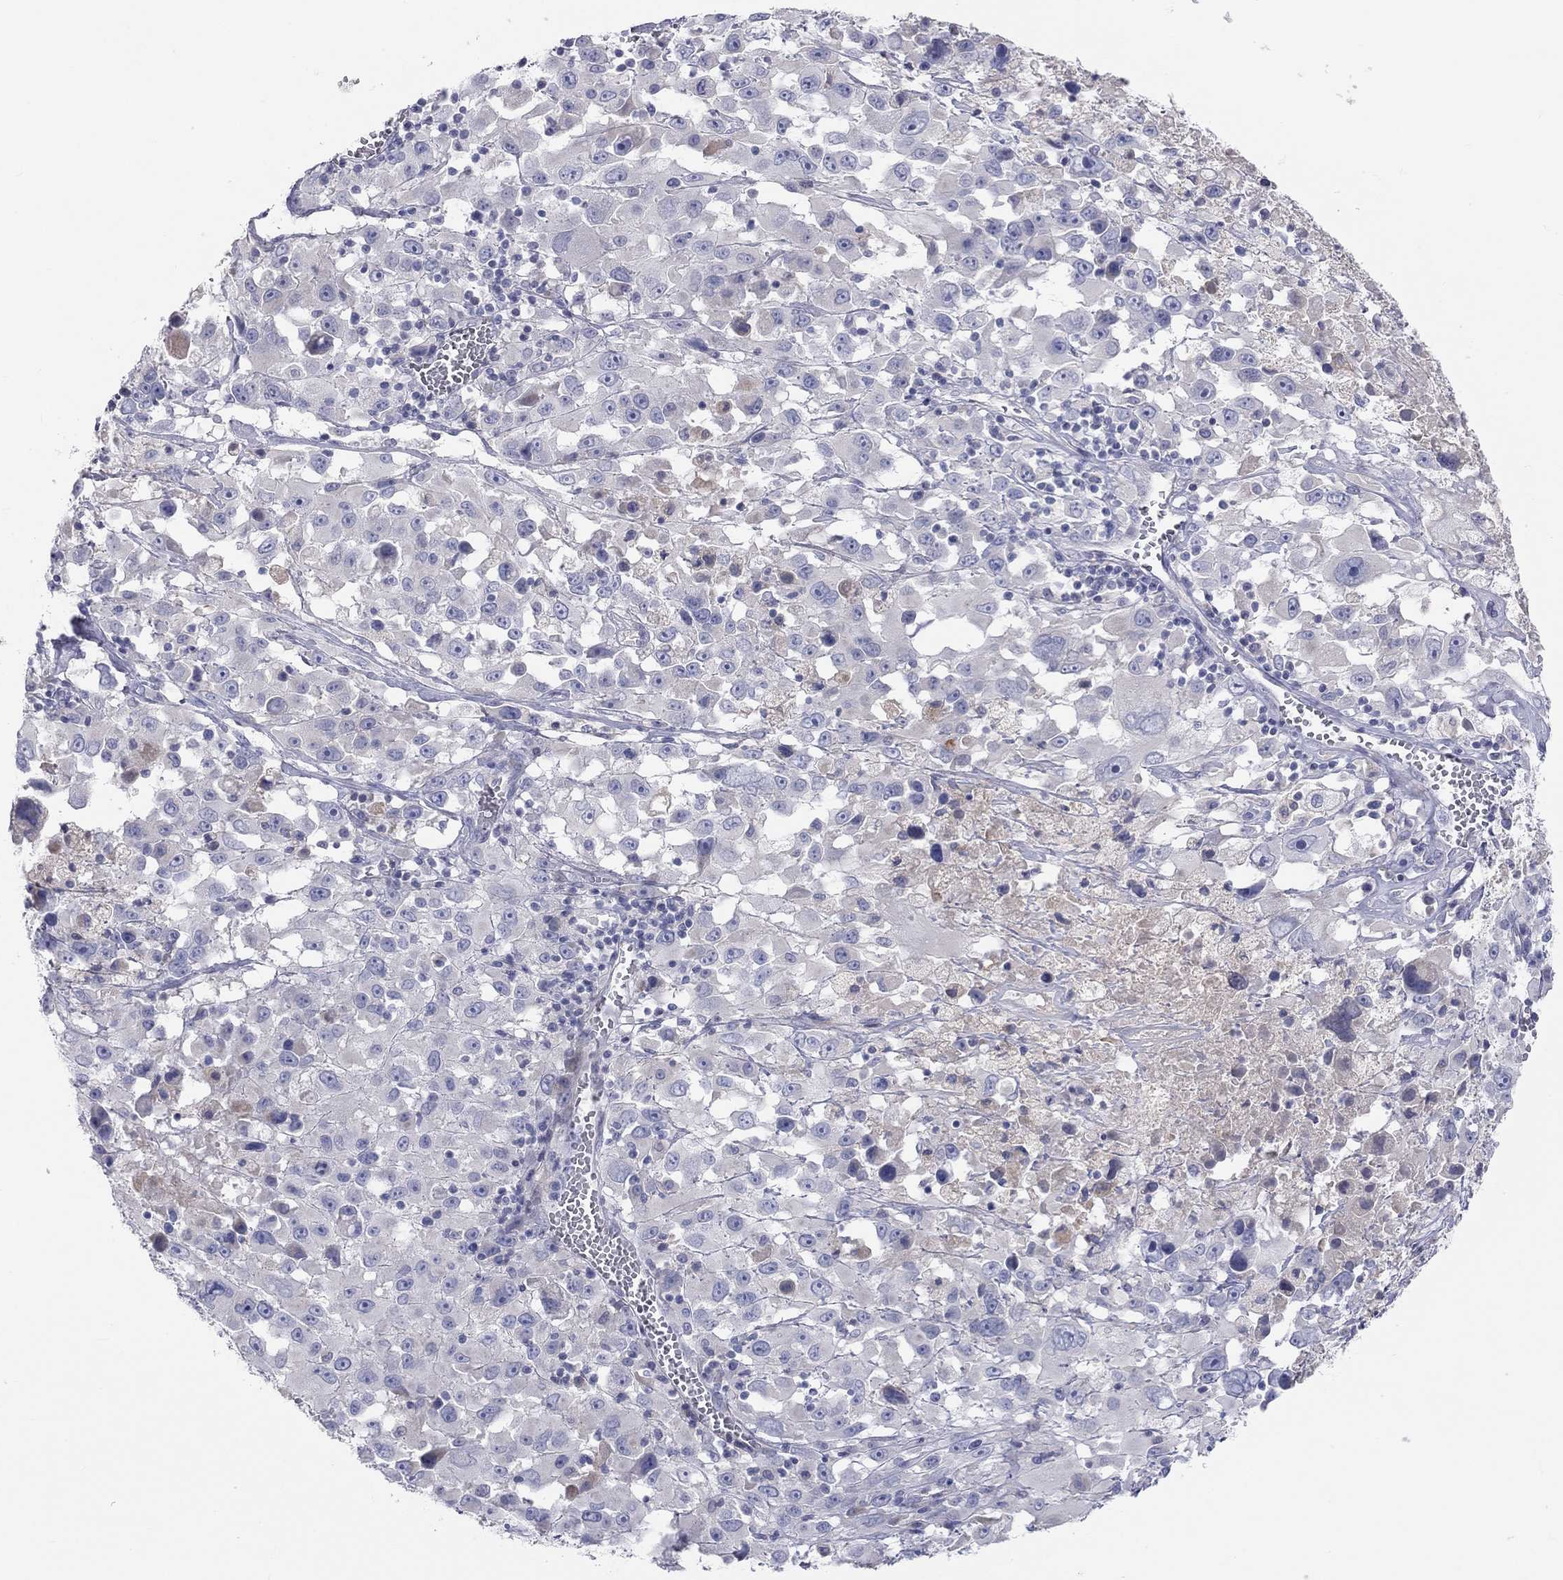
{"staining": {"intensity": "negative", "quantity": "none", "location": "none"}, "tissue": "melanoma", "cell_type": "Tumor cells", "image_type": "cancer", "snomed": [{"axis": "morphology", "description": "Malignant melanoma, Metastatic site"}, {"axis": "topography", "description": "Lymph node"}], "caption": "Tumor cells show no significant expression in melanoma. (DAB (3,3'-diaminobenzidine) IHC visualized using brightfield microscopy, high magnification).", "gene": "ST7L", "patient": {"sex": "male", "age": 50}}